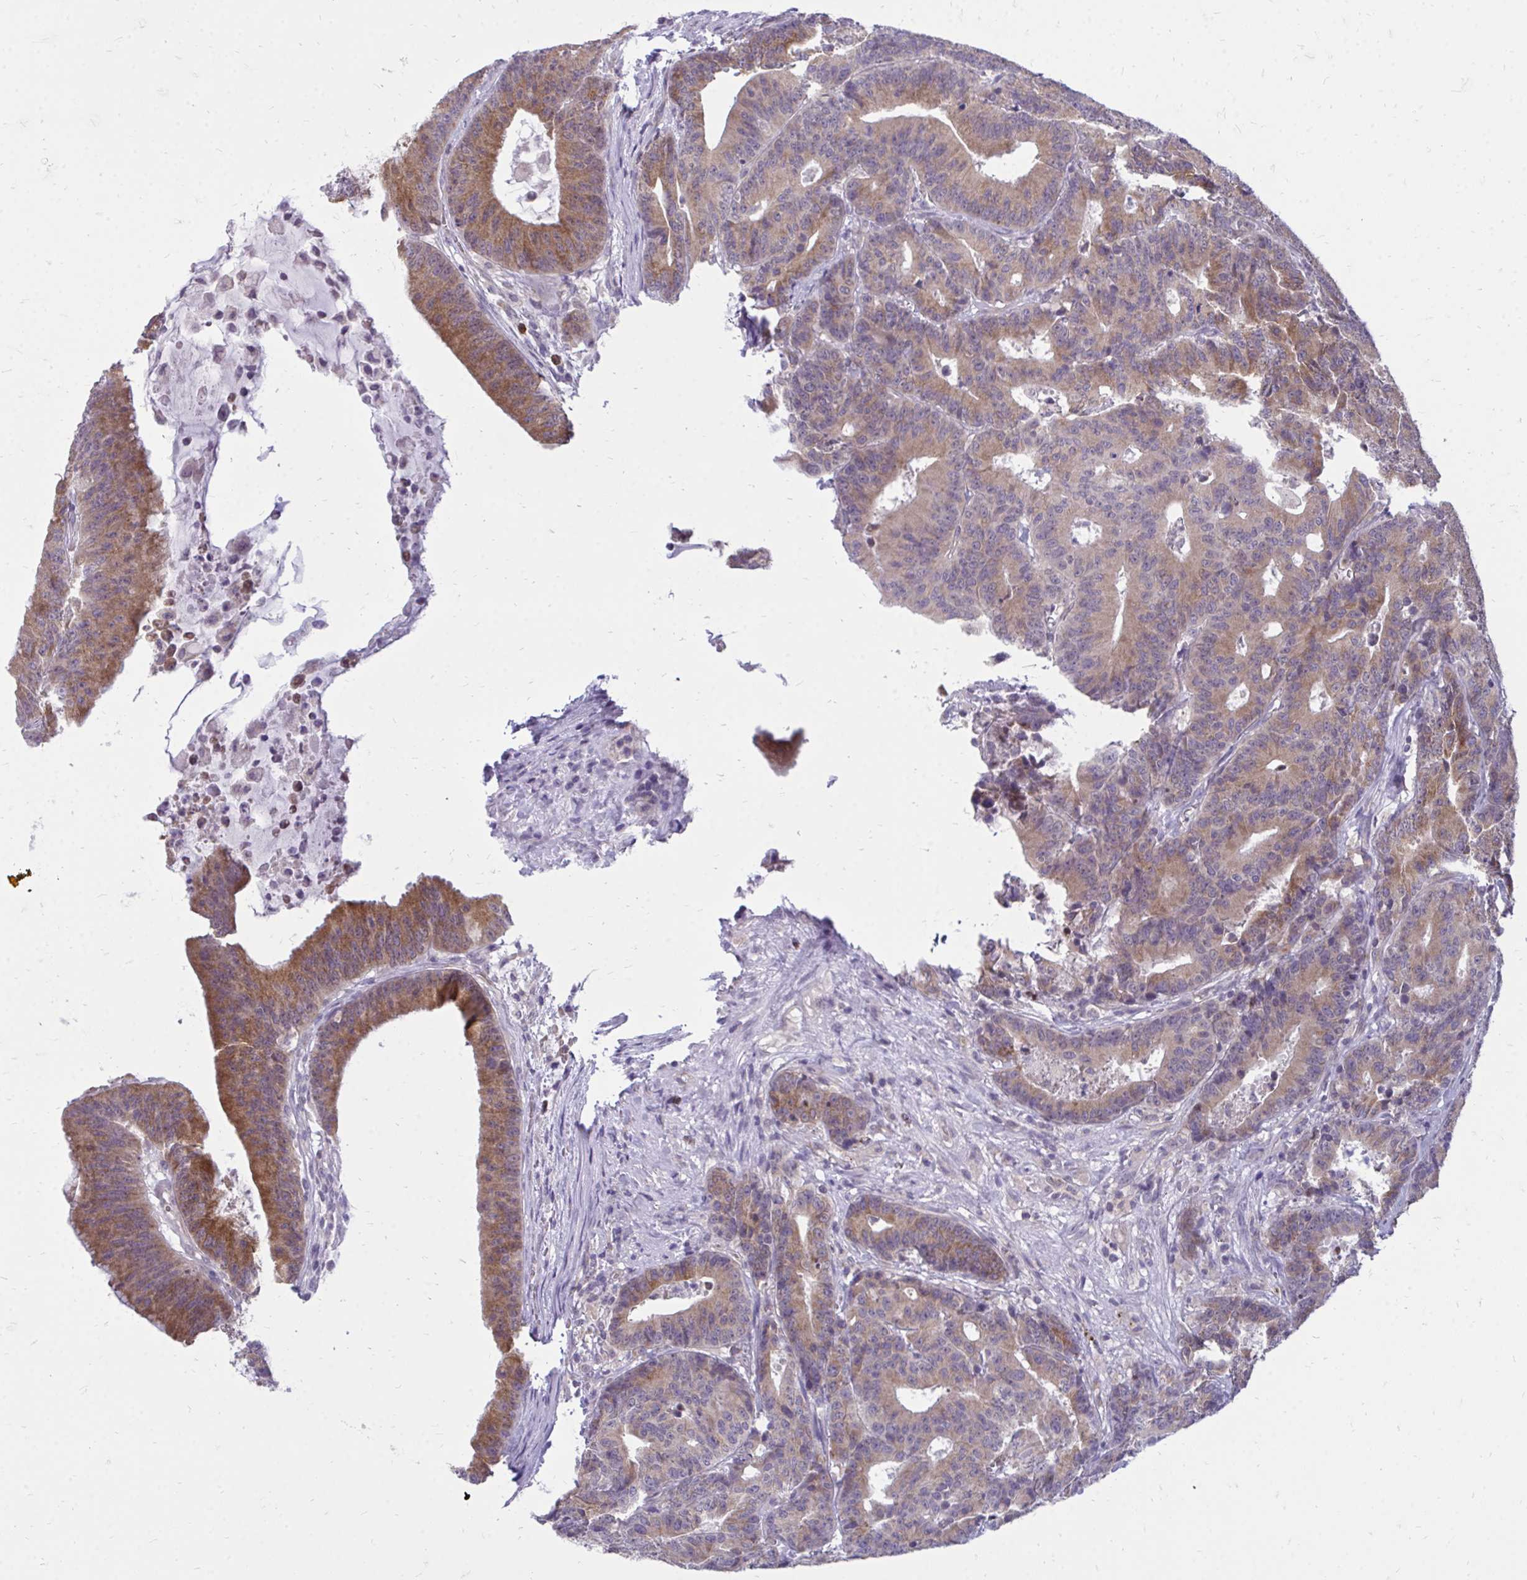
{"staining": {"intensity": "moderate", "quantity": ">75%", "location": "cytoplasmic/membranous"}, "tissue": "colorectal cancer", "cell_type": "Tumor cells", "image_type": "cancer", "snomed": [{"axis": "morphology", "description": "Adenocarcinoma, NOS"}, {"axis": "topography", "description": "Colon"}], "caption": "Colorectal cancer tissue shows moderate cytoplasmic/membranous staining in approximately >75% of tumor cells (DAB IHC with brightfield microscopy, high magnification).", "gene": "ACSL5", "patient": {"sex": "female", "age": 78}}